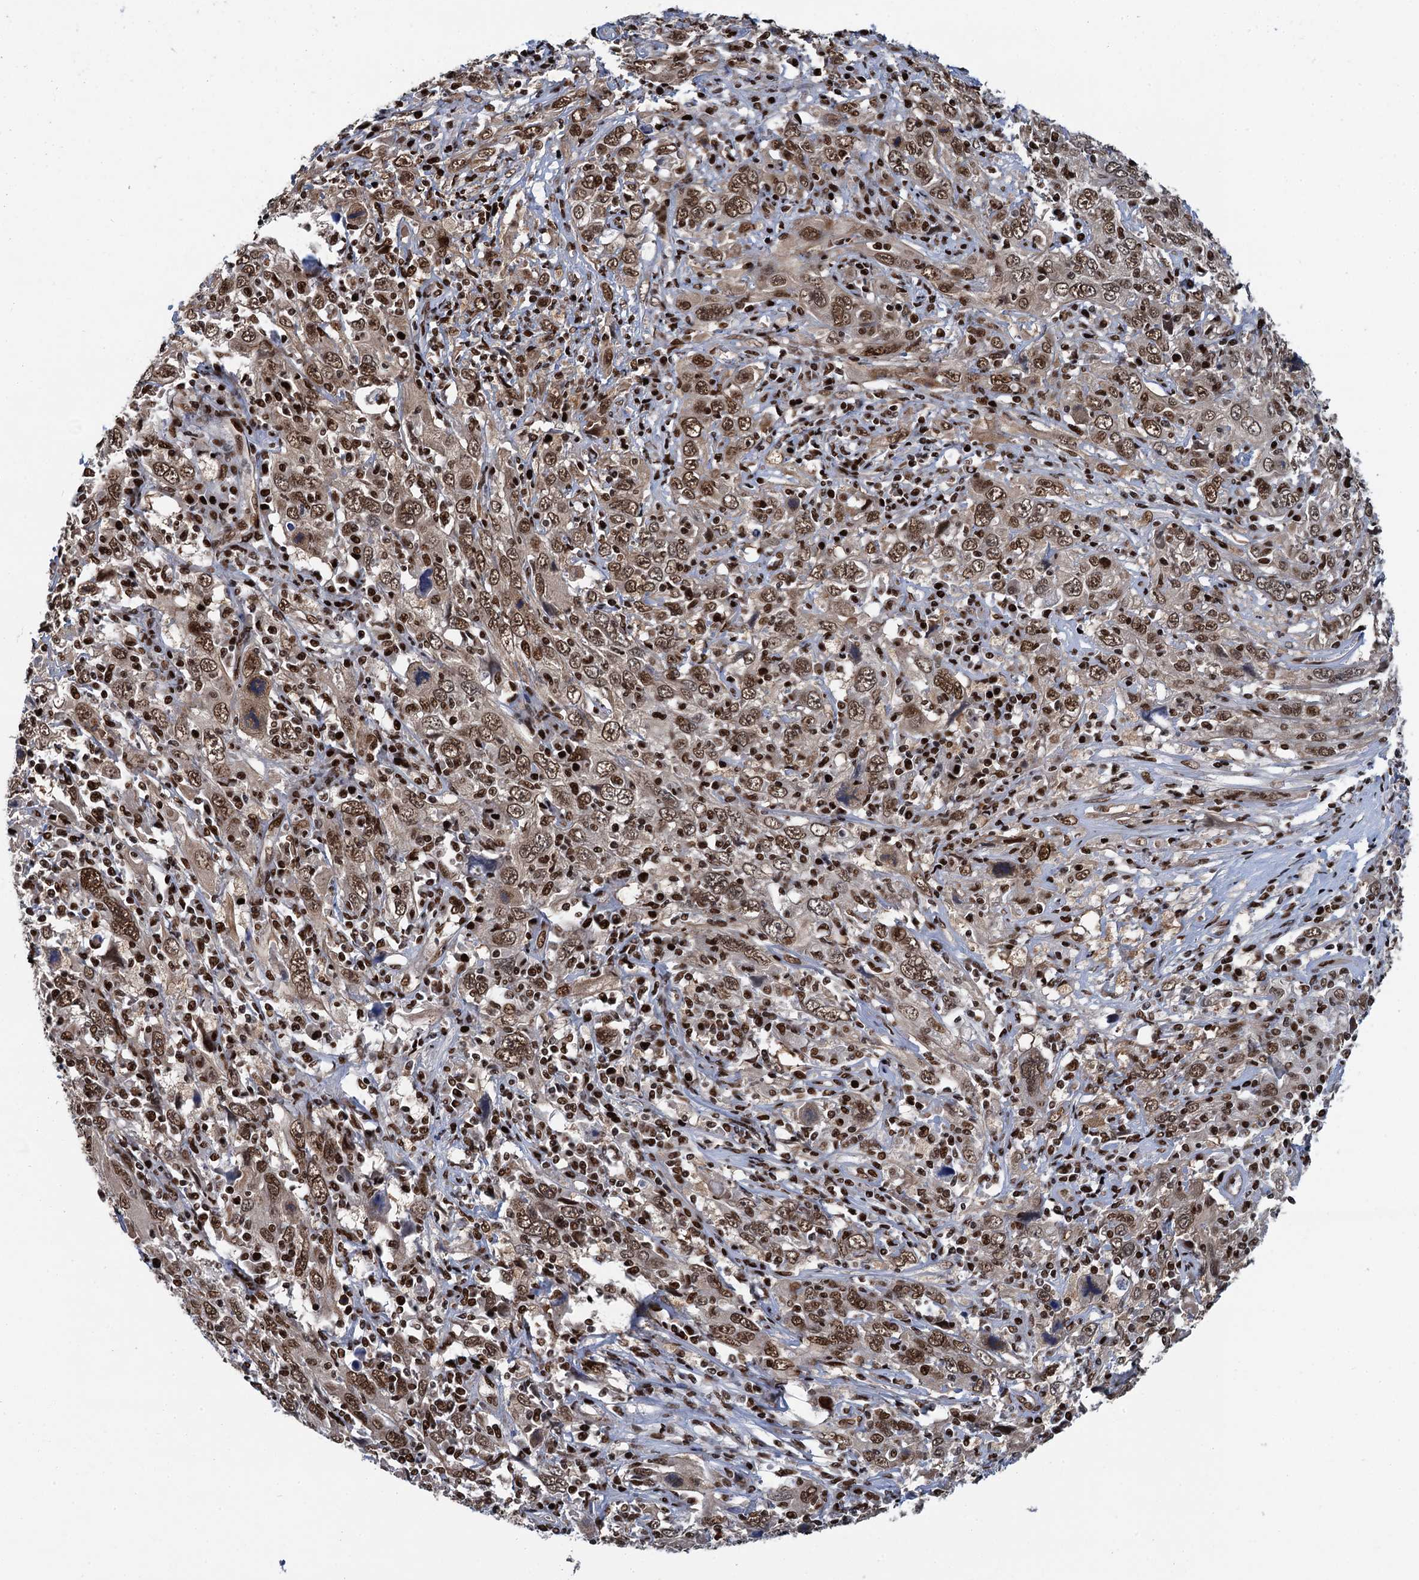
{"staining": {"intensity": "moderate", "quantity": ">75%", "location": "nuclear"}, "tissue": "cervical cancer", "cell_type": "Tumor cells", "image_type": "cancer", "snomed": [{"axis": "morphology", "description": "Squamous cell carcinoma, NOS"}, {"axis": "topography", "description": "Cervix"}], "caption": "Immunohistochemistry (IHC) photomicrograph of neoplastic tissue: human squamous cell carcinoma (cervical) stained using immunohistochemistry reveals medium levels of moderate protein expression localized specifically in the nuclear of tumor cells, appearing as a nuclear brown color.", "gene": "PPP4R1", "patient": {"sex": "female", "age": 46}}